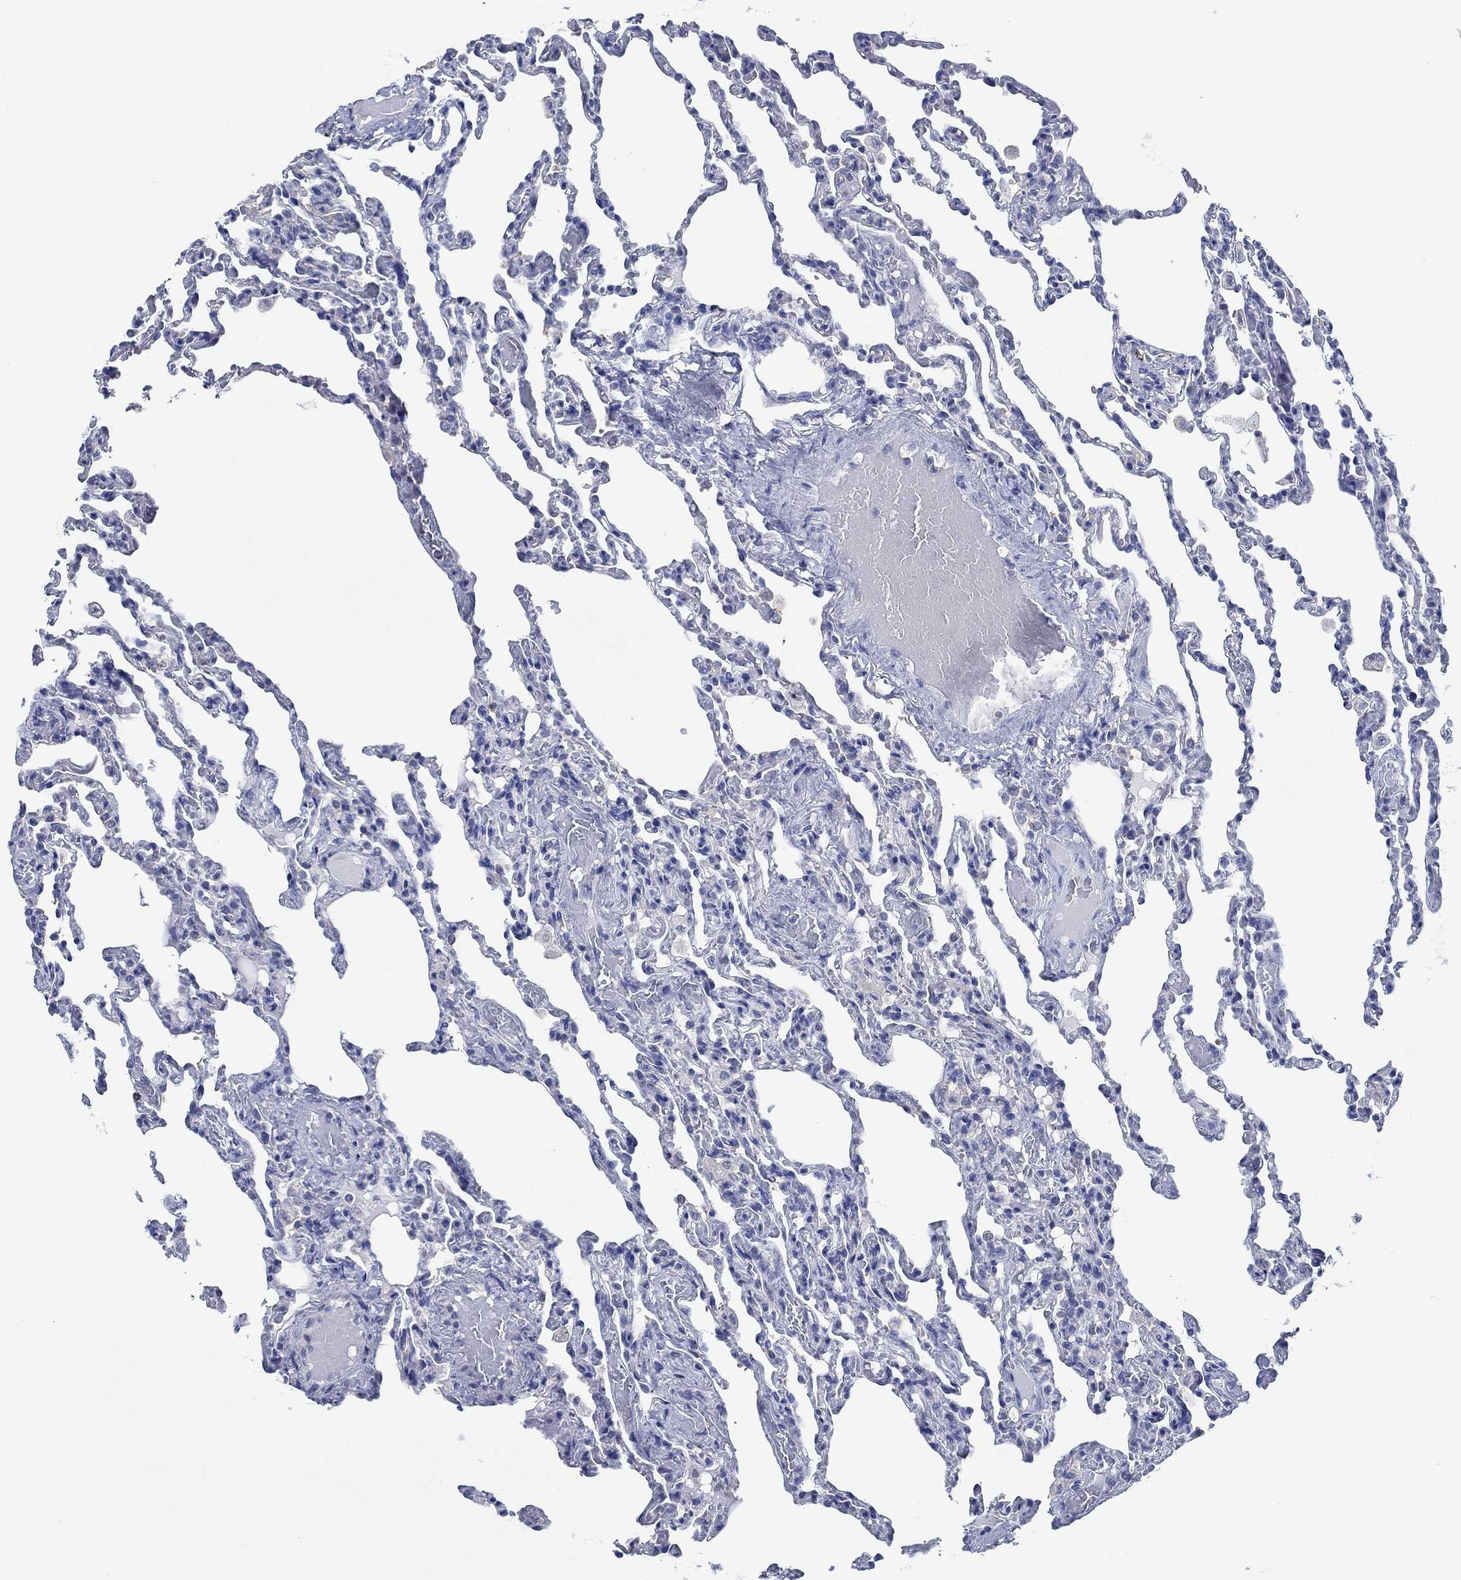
{"staining": {"intensity": "negative", "quantity": "none", "location": "none"}, "tissue": "lung", "cell_type": "Alveolar cells", "image_type": "normal", "snomed": [{"axis": "morphology", "description": "Normal tissue, NOS"}, {"axis": "topography", "description": "Lung"}], "caption": "High power microscopy photomicrograph of an immunohistochemistry photomicrograph of benign lung, revealing no significant expression in alveolar cells.", "gene": "TOMM20L", "patient": {"sex": "female", "age": 43}}